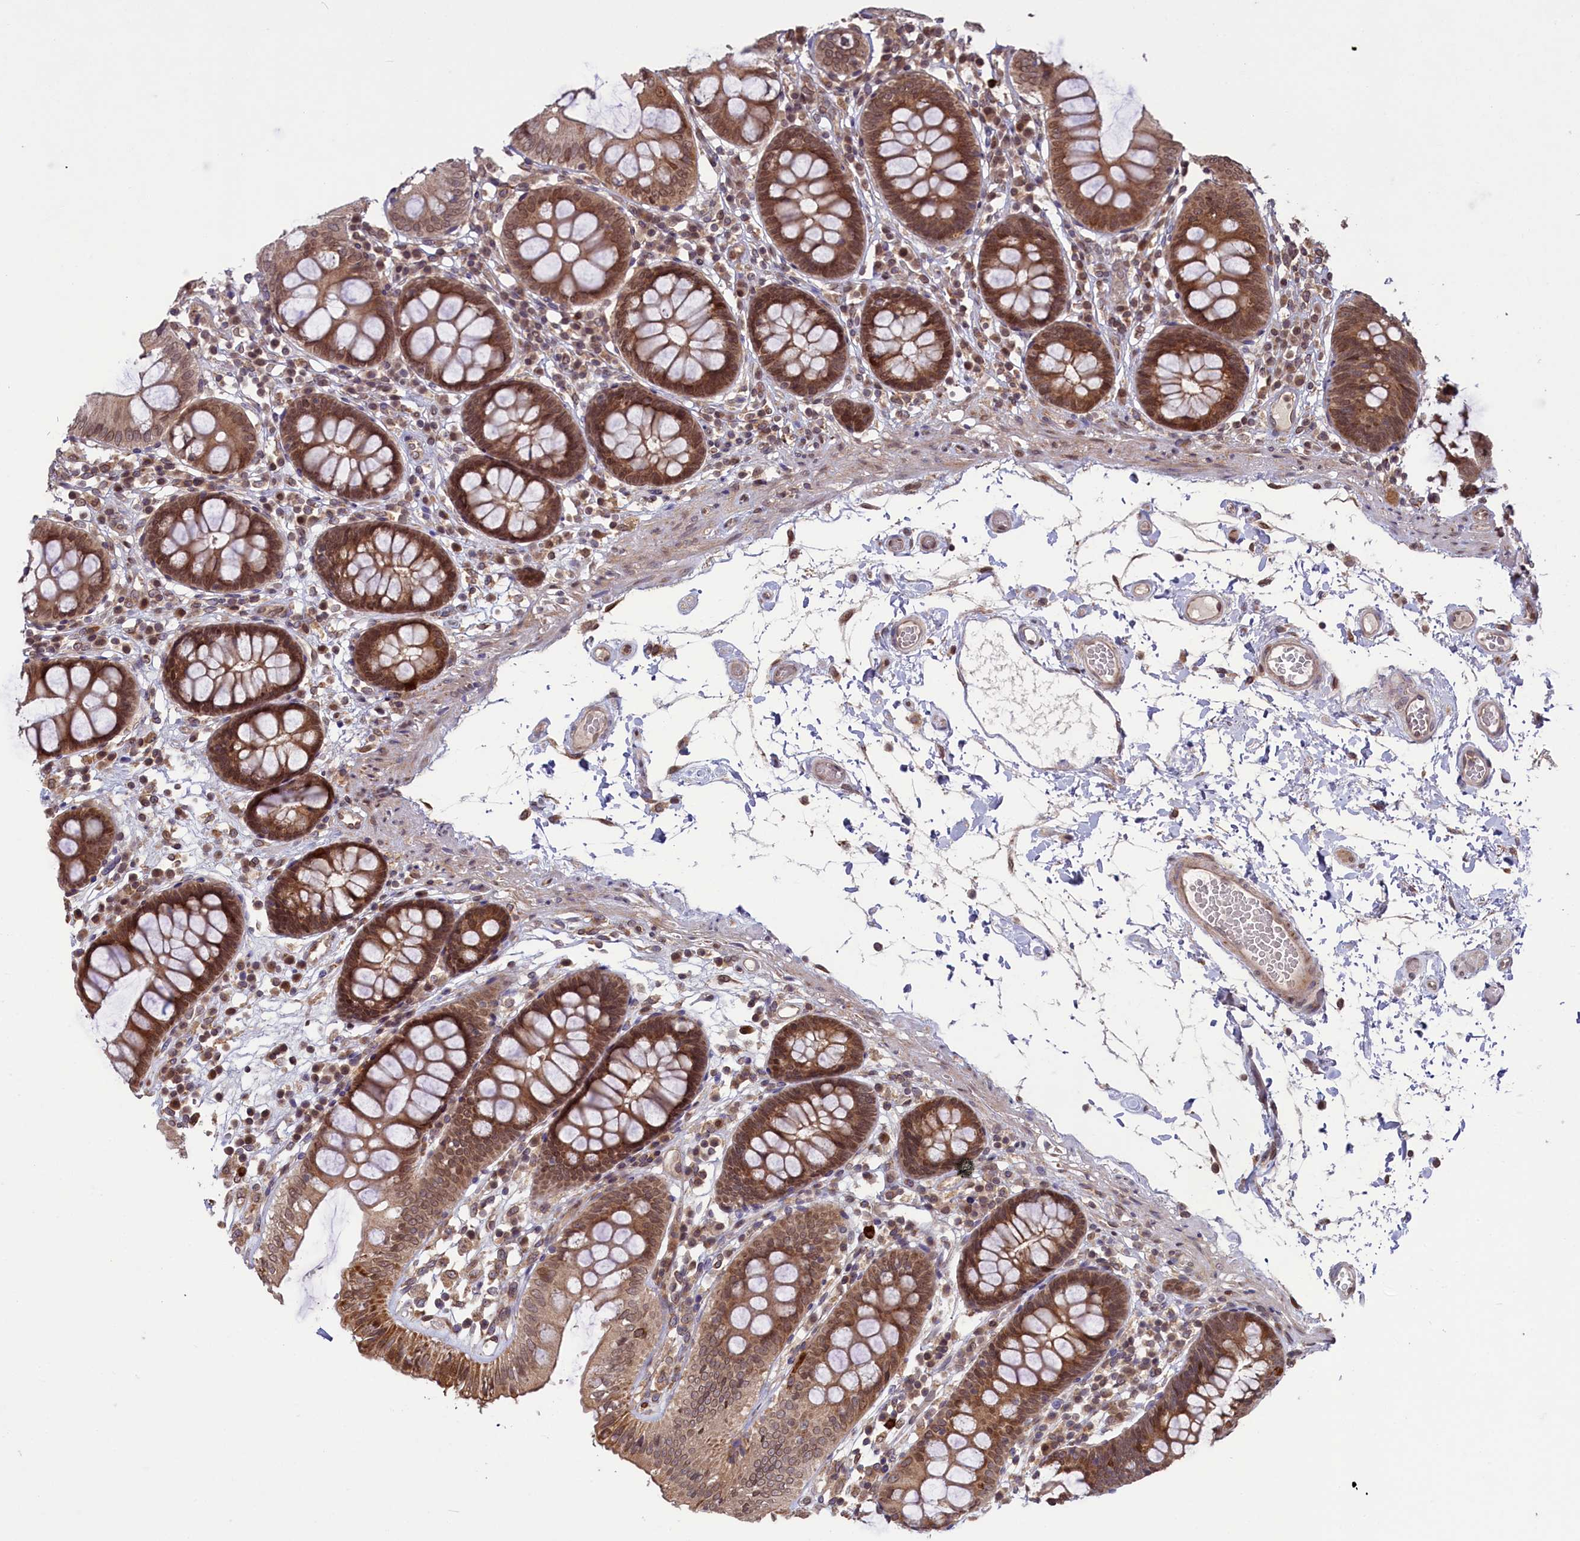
{"staining": {"intensity": "moderate", "quantity": "25%-75%", "location": "cytoplasmic/membranous,nuclear"}, "tissue": "colon", "cell_type": "Endothelial cells", "image_type": "normal", "snomed": [{"axis": "morphology", "description": "Normal tissue, NOS"}, {"axis": "topography", "description": "Colon"}], "caption": "Endothelial cells display medium levels of moderate cytoplasmic/membranous,nuclear staining in about 25%-75% of cells in normal colon.", "gene": "NAE1", "patient": {"sex": "male", "age": 84}}